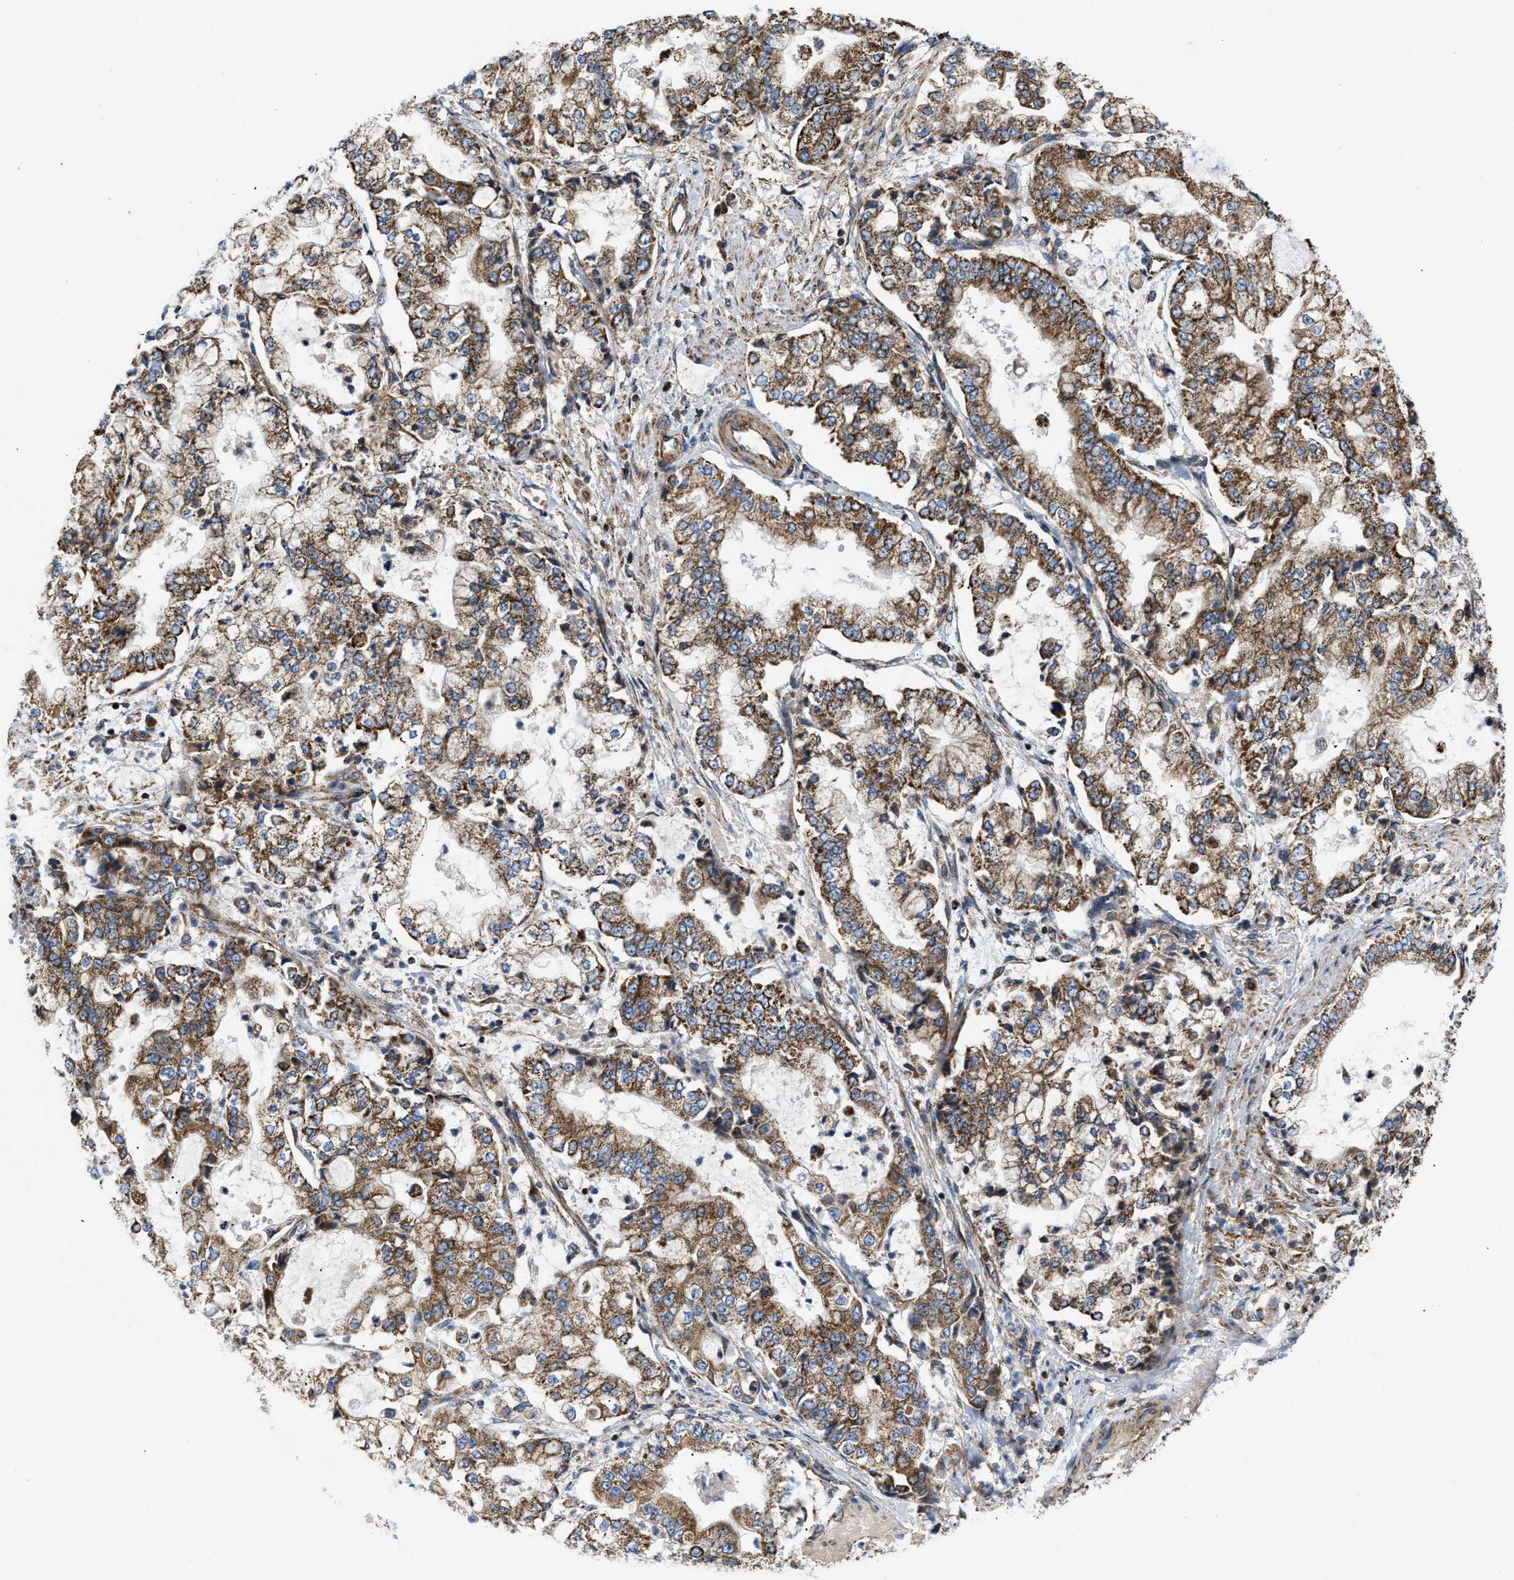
{"staining": {"intensity": "strong", "quantity": ">75%", "location": "cytoplasmic/membranous"}, "tissue": "stomach cancer", "cell_type": "Tumor cells", "image_type": "cancer", "snomed": [{"axis": "morphology", "description": "Adenocarcinoma, NOS"}, {"axis": "topography", "description": "Stomach"}], "caption": "High-power microscopy captured an IHC micrograph of stomach cancer, revealing strong cytoplasmic/membranous staining in about >75% of tumor cells.", "gene": "OPTN", "patient": {"sex": "male", "age": 76}}